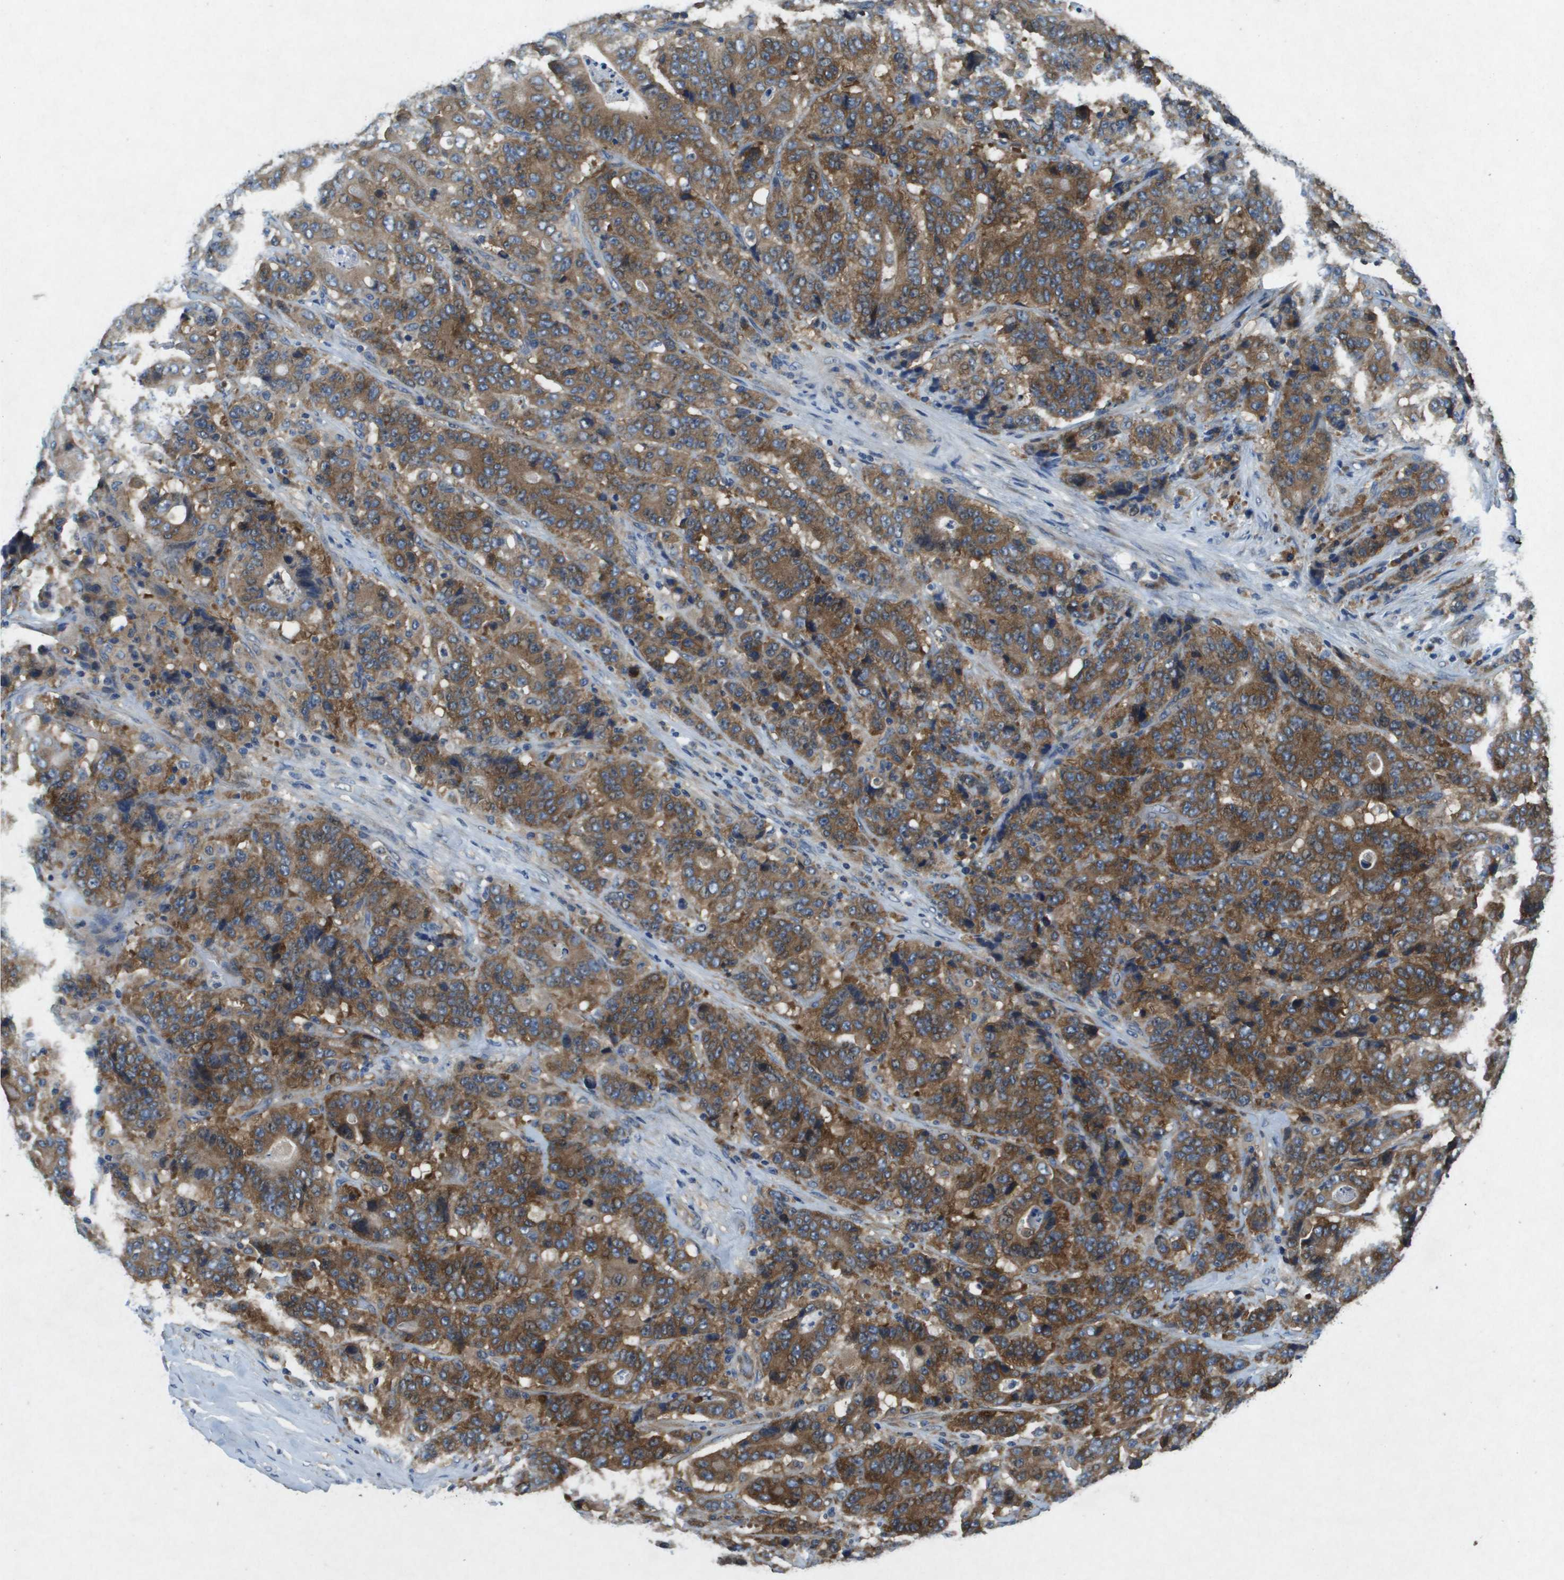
{"staining": {"intensity": "moderate", "quantity": ">75%", "location": "cytoplasmic/membranous"}, "tissue": "stomach cancer", "cell_type": "Tumor cells", "image_type": "cancer", "snomed": [{"axis": "morphology", "description": "Adenocarcinoma, NOS"}, {"axis": "topography", "description": "Stomach"}], "caption": "Protein analysis of stomach cancer tissue exhibits moderate cytoplasmic/membranous positivity in approximately >75% of tumor cells.", "gene": "PTPRT", "patient": {"sex": "female", "age": 73}}